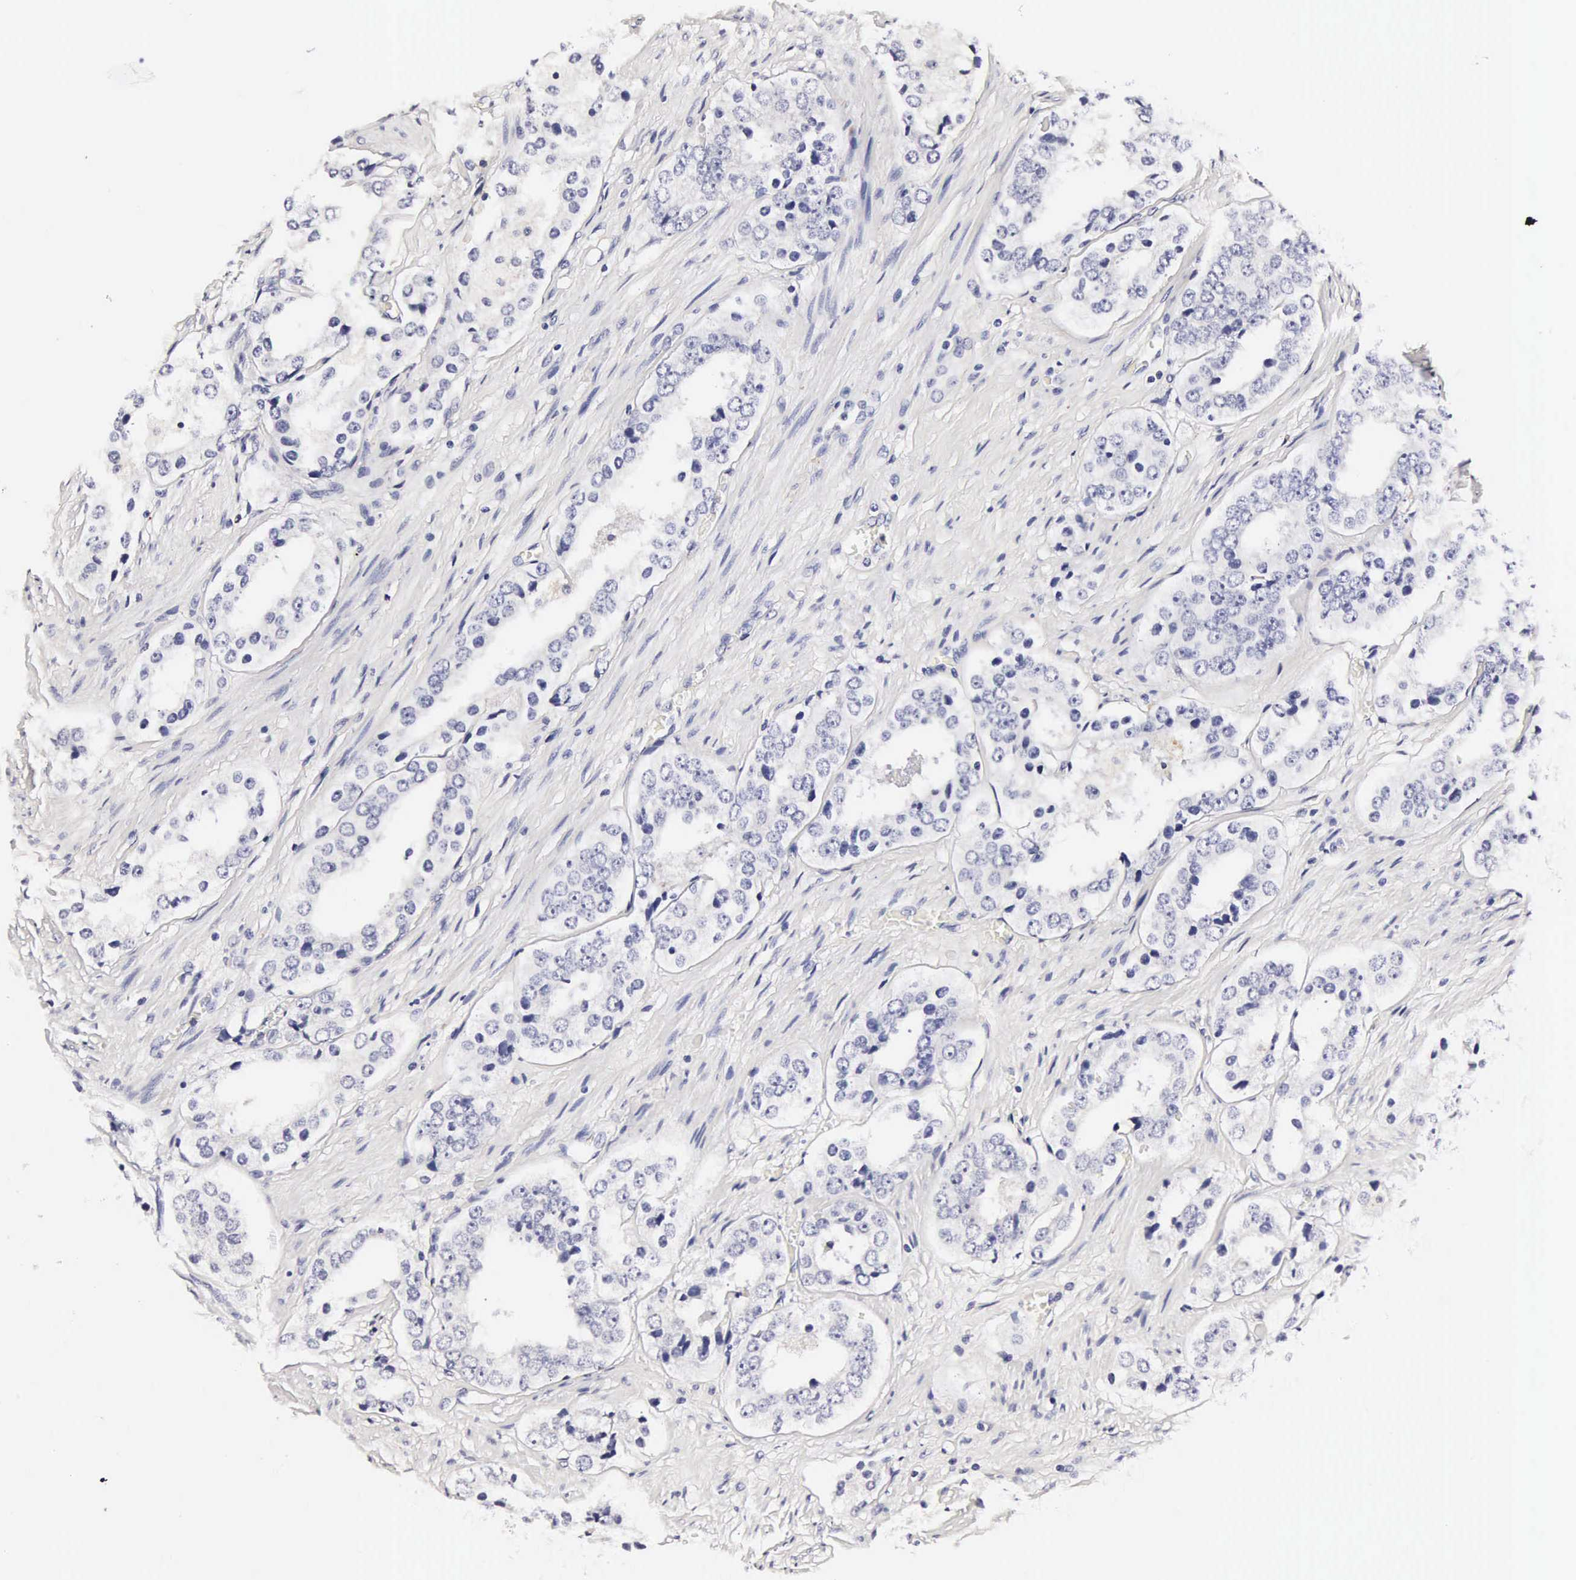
{"staining": {"intensity": "negative", "quantity": "none", "location": "none"}, "tissue": "prostate cancer", "cell_type": "Tumor cells", "image_type": "cancer", "snomed": [{"axis": "morphology", "description": "Adenocarcinoma, Medium grade"}, {"axis": "topography", "description": "Prostate"}], "caption": "The photomicrograph shows no significant expression in tumor cells of prostate medium-grade adenocarcinoma.", "gene": "RNASE6", "patient": {"sex": "male", "age": 73}}